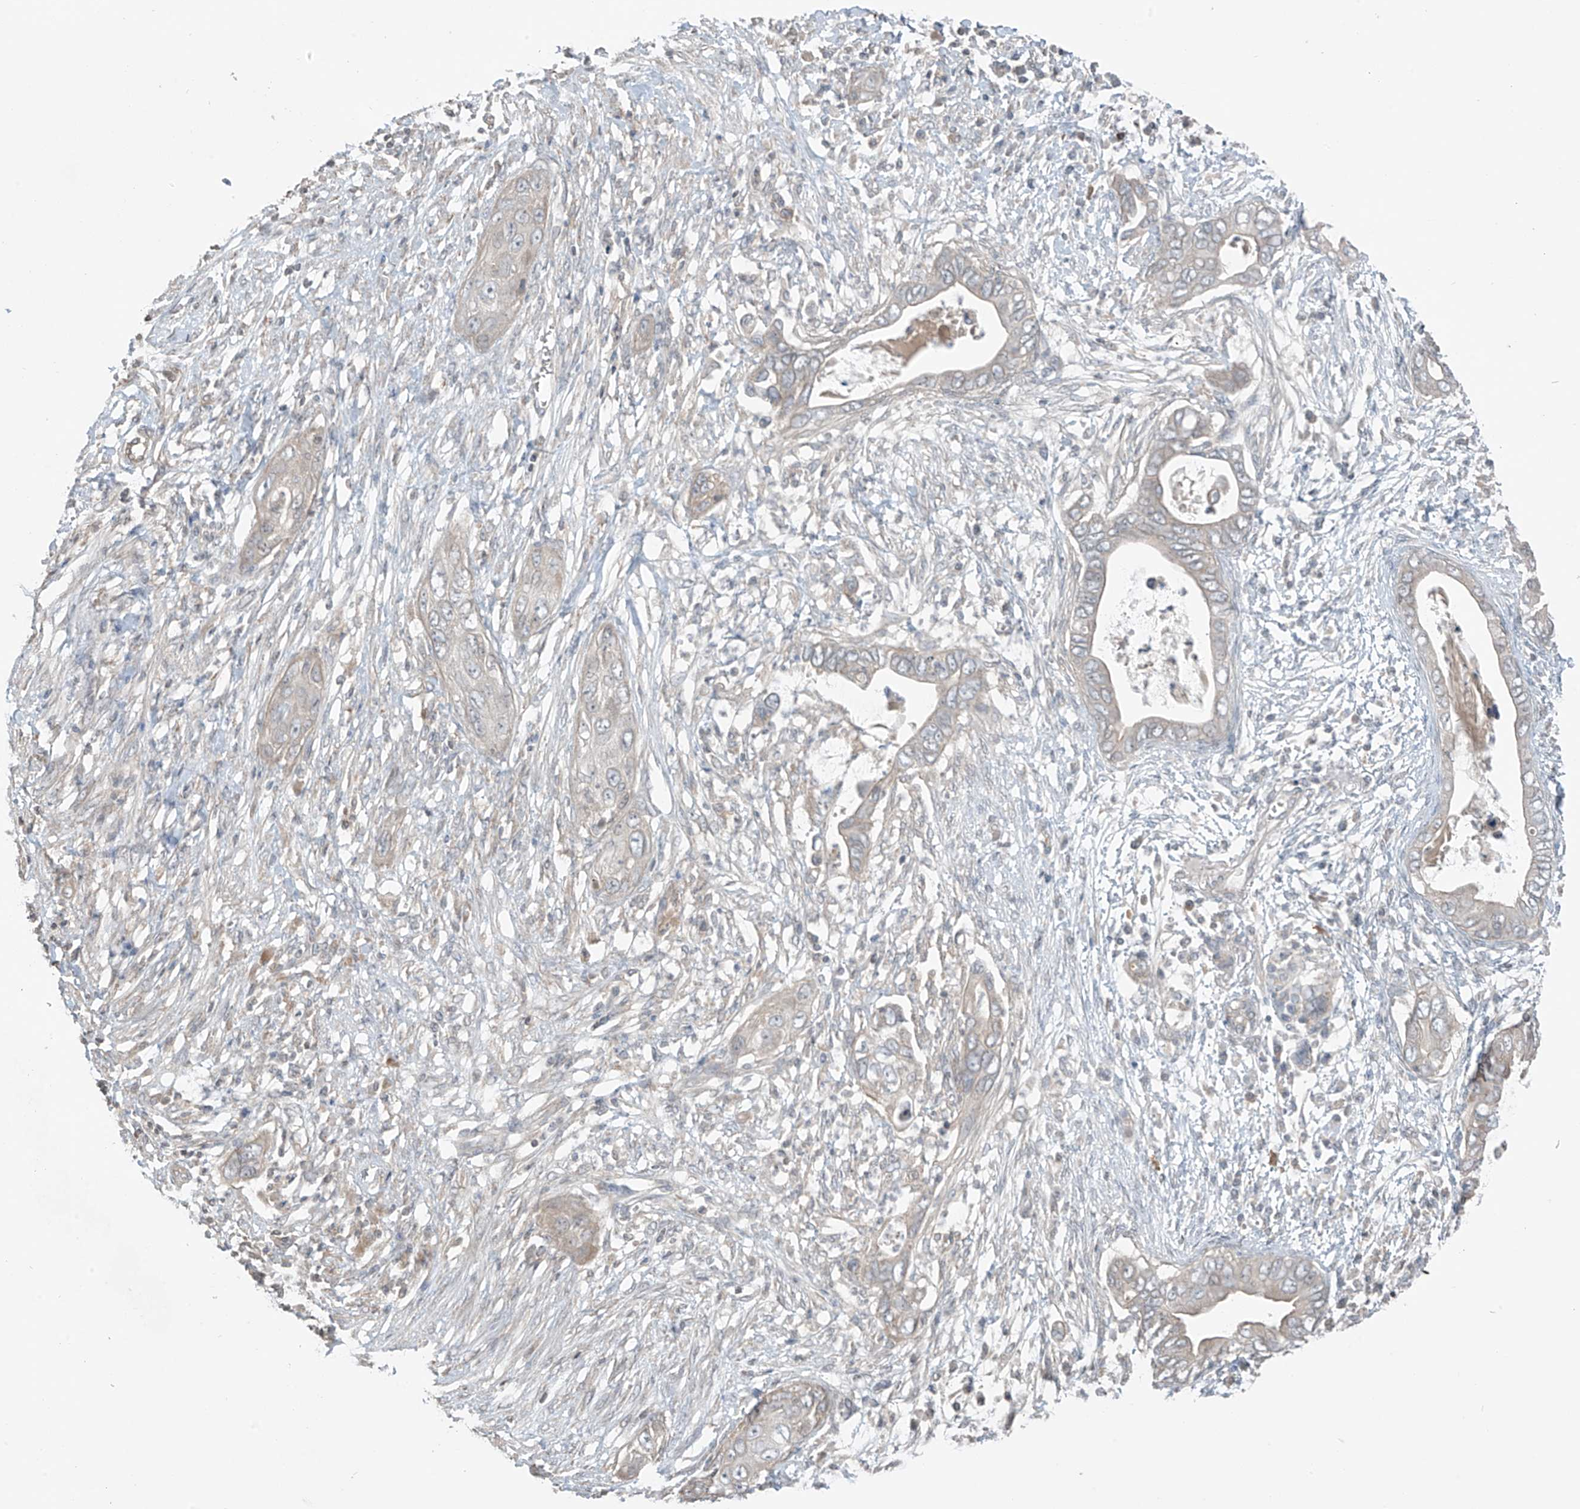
{"staining": {"intensity": "negative", "quantity": "none", "location": "none"}, "tissue": "pancreatic cancer", "cell_type": "Tumor cells", "image_type": "cancer", "snomed": [{"axis": "morphology", "description": "Adenocarcinoma, NOS"}, {"axis": "topography", "description": "Pancreas"}], "caption": "DAB (3,3'-diaminobenzidine) immunohistochemical staining of pancreatic adenocarcinoma displays no significant positivity in tumor cells.", "gene": "HOXA11", "patient": {"sex": "male", "age": 75}}